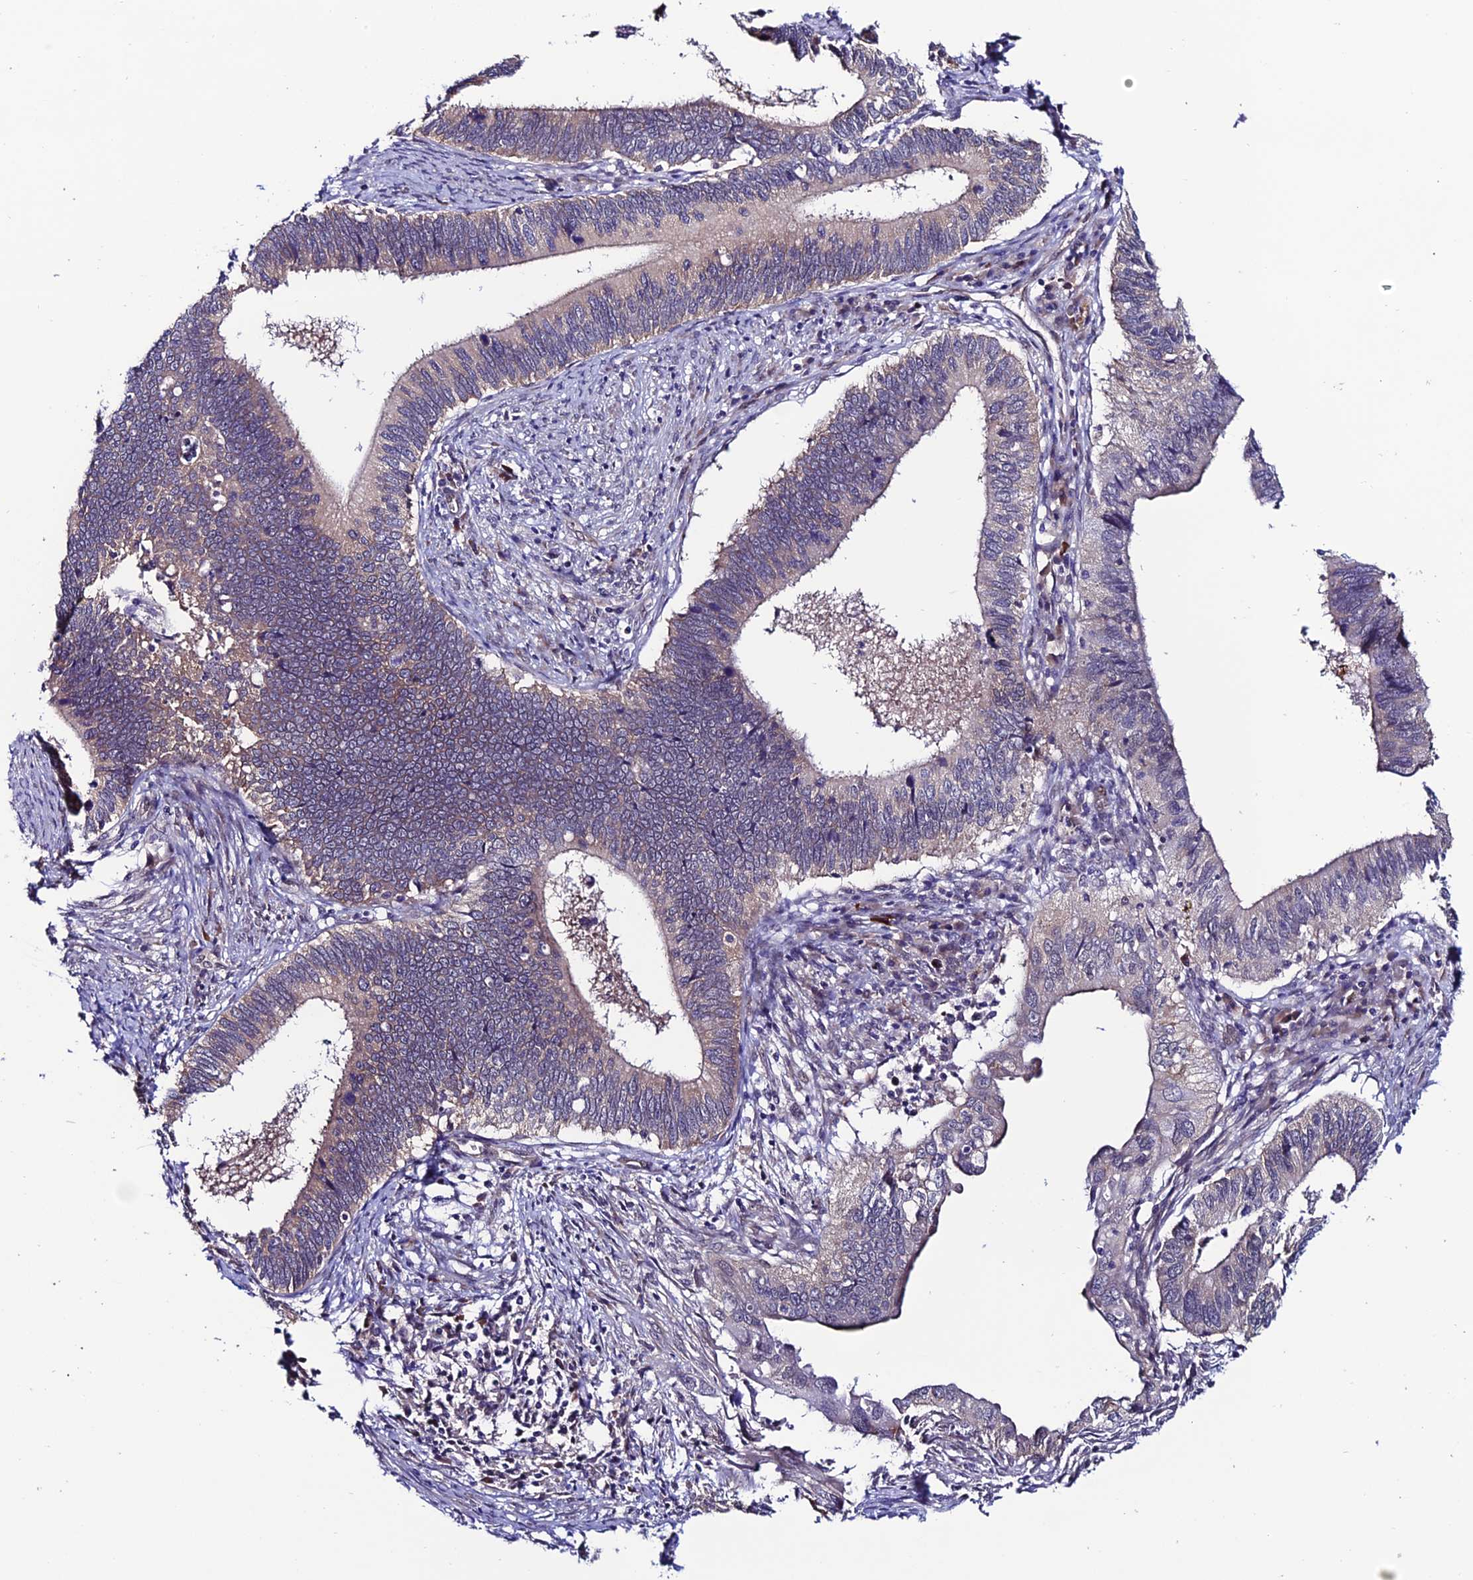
{"staining": {"intensity": "negative", "quantity": "none", "location": "none"}, "tissue": "cervical cancer", "cell_type": "Tumor cells", "image_type": "cancer", "snomed": [{"axis": "morphology", "description": "Adenocarcinoma, NOS"}, {"axis": "topography", "description": "Cervix"}], "caption": "An immunohistochemistry (IHC) photomicrograph of cervical adenocarcinoma is shown. There is no staining in tumor cells of cervical adenocarcinoma.", "gene": "FZD8", "patient": {"sex": "female", "age": 42}}